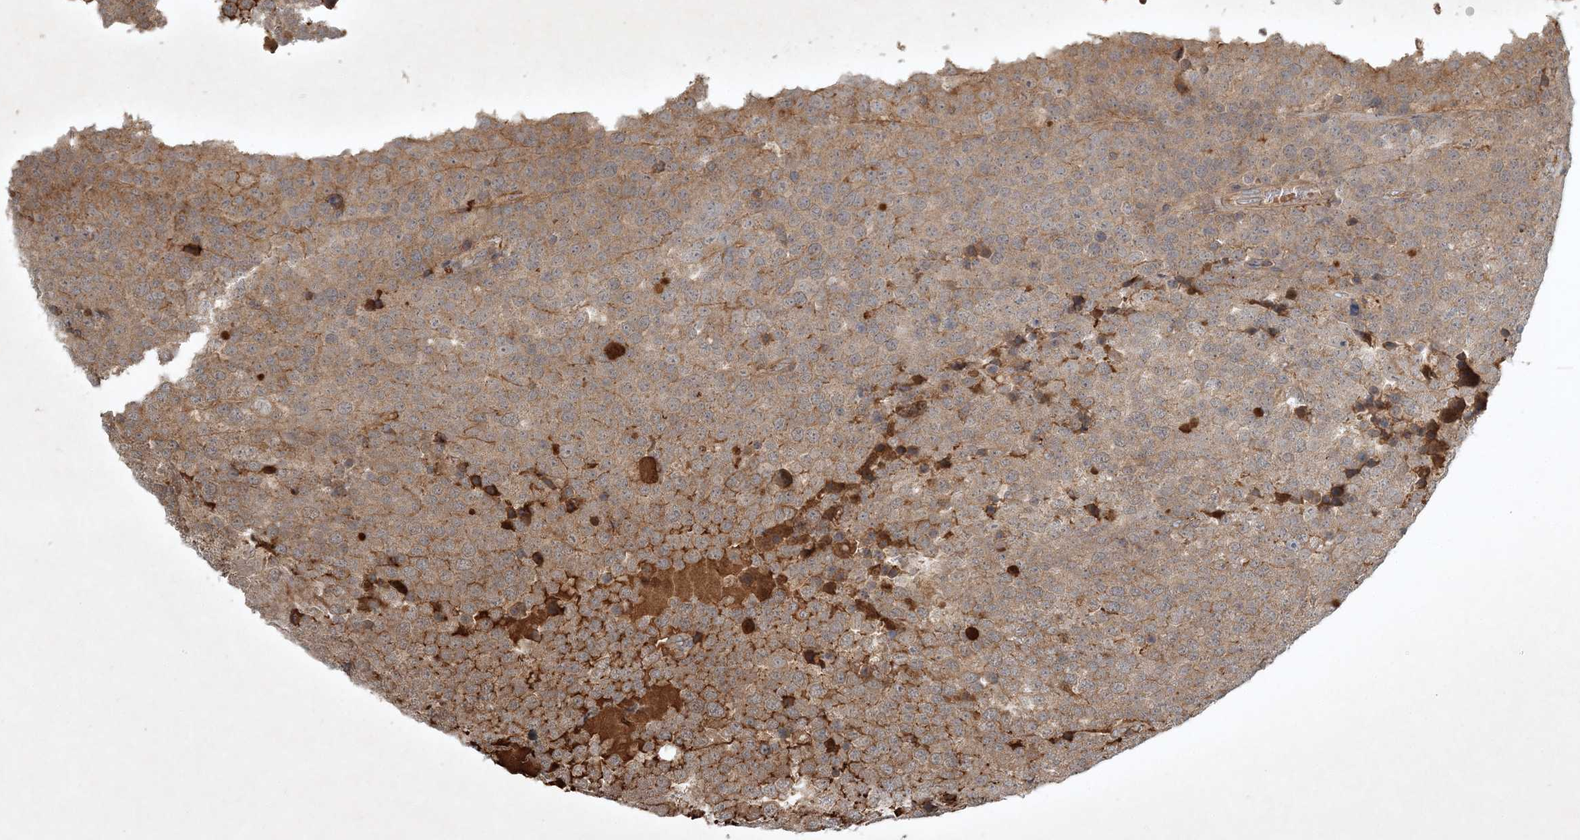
{"staining": {"intensity": "moderate", "quantity": ">75%", "location": "cytoplasmic/membranous"}, "tissue": "testis cancer", "cell_type": "Tumor cells", "image_type": "cancer", "snomed": [{"axis": "morphology", "description": "Seminoma, NOS"}, {"axis": "topography", "description": "Testis"}], "caption": "This photomicrograph shows testis cancer stained with immunohistochemistry (IHC) to label a protein in brown. The cytoplasmic/membranous of tumor cells show moderate positivity for the protein. Nuclei are counter-stained blue.", "gene": "TNFAIP6", "patient": {"sex": "male", "age": 71}}